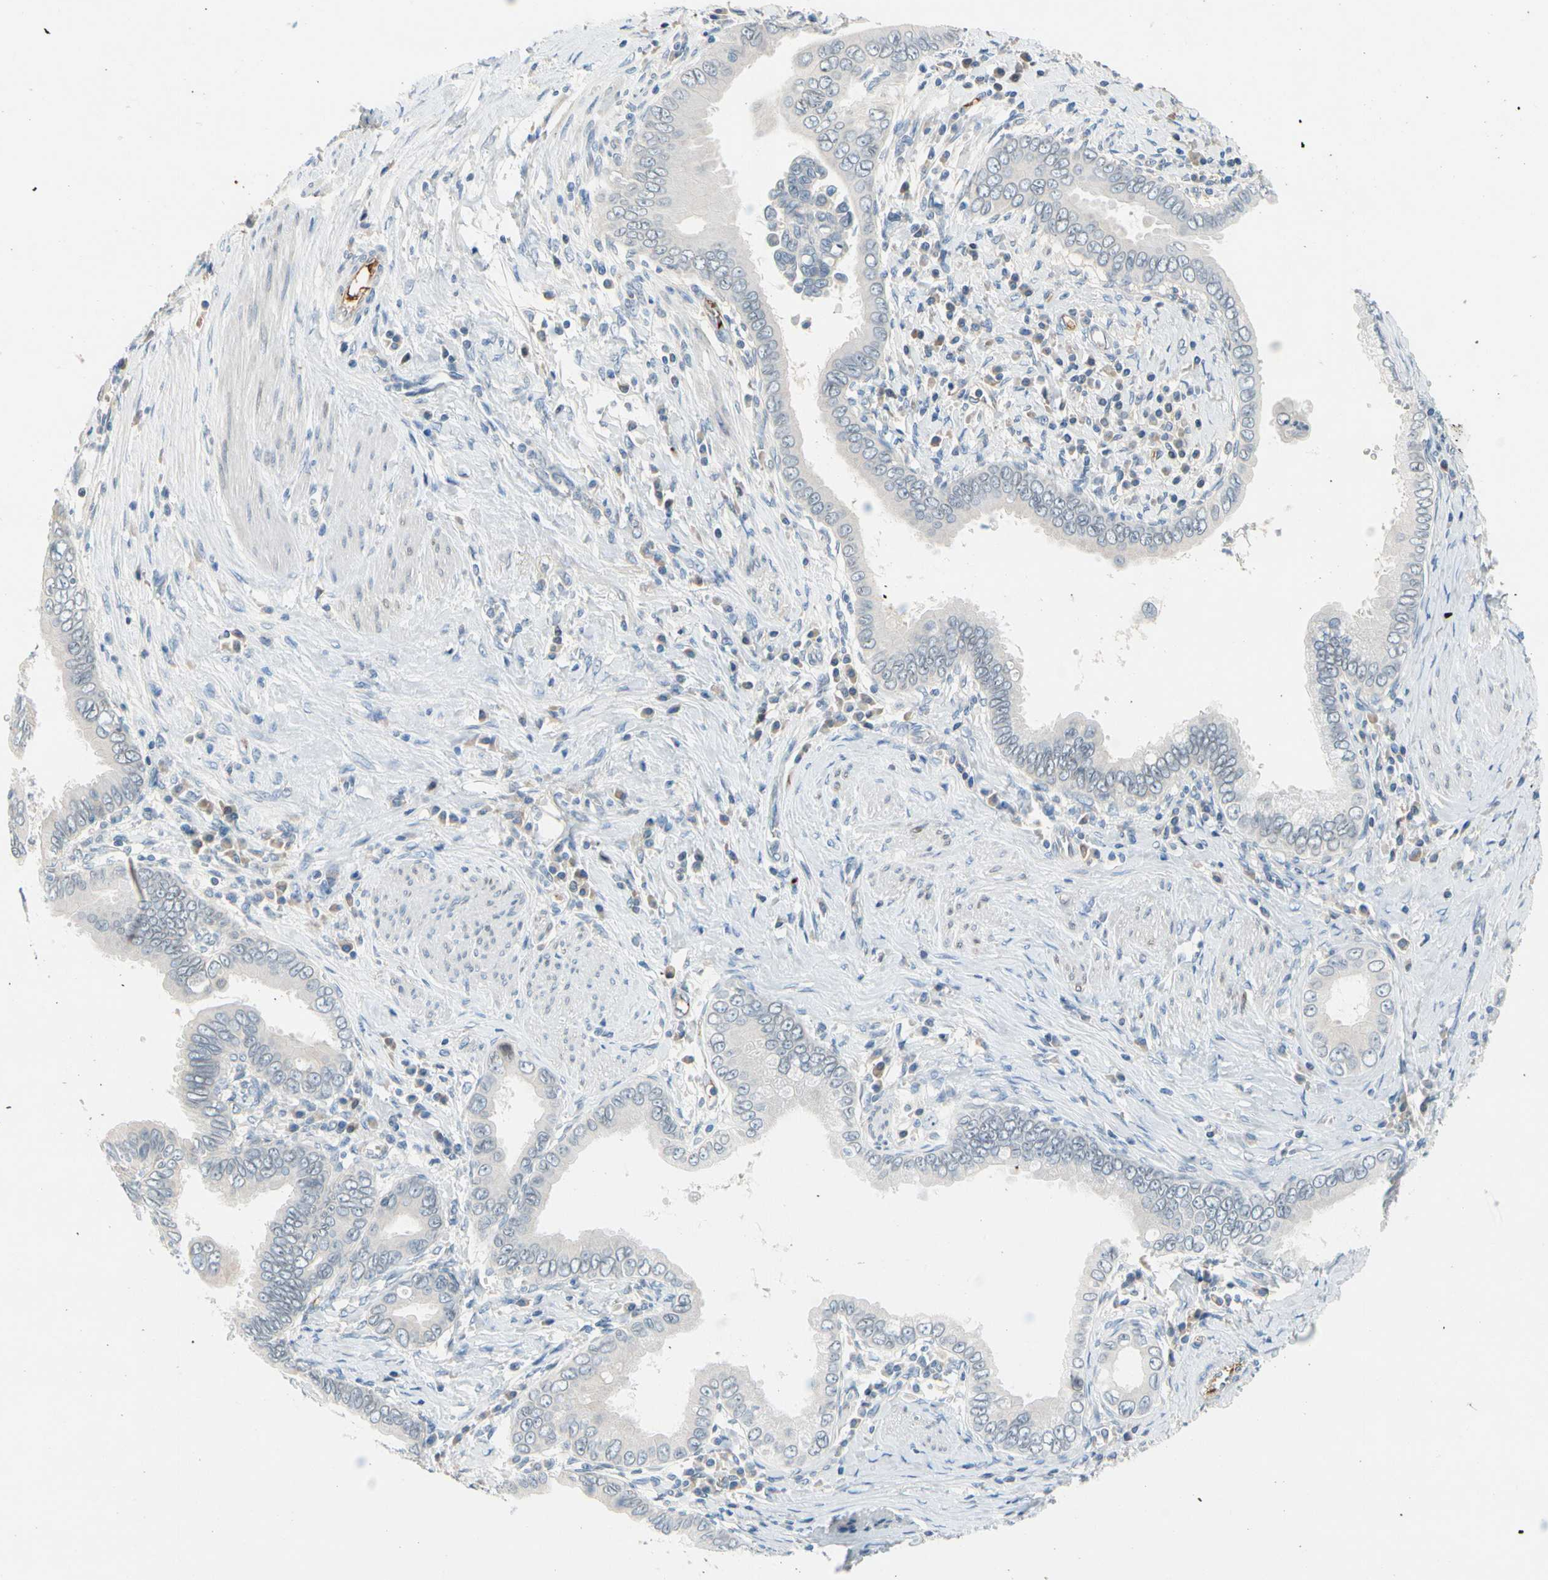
{"staining": {"intensity": "negative", "quantity": "none", "location": "none"}, "tissue": "pancreatic cancer", "cell_type": "Tumor cells", "image_type": "cancer", "snomed": [{"axis": "morphology", "description": "Normal tissue, NOS"}, {"axis": "topography", "description": "Lymph node"}], "caption": "This is a histopathology image of IHC staining of pancreatic cancer, which shows no staining in tumor cells.", "gene": "CNDP1", "patient": {"sex": "male", "age": 50}}